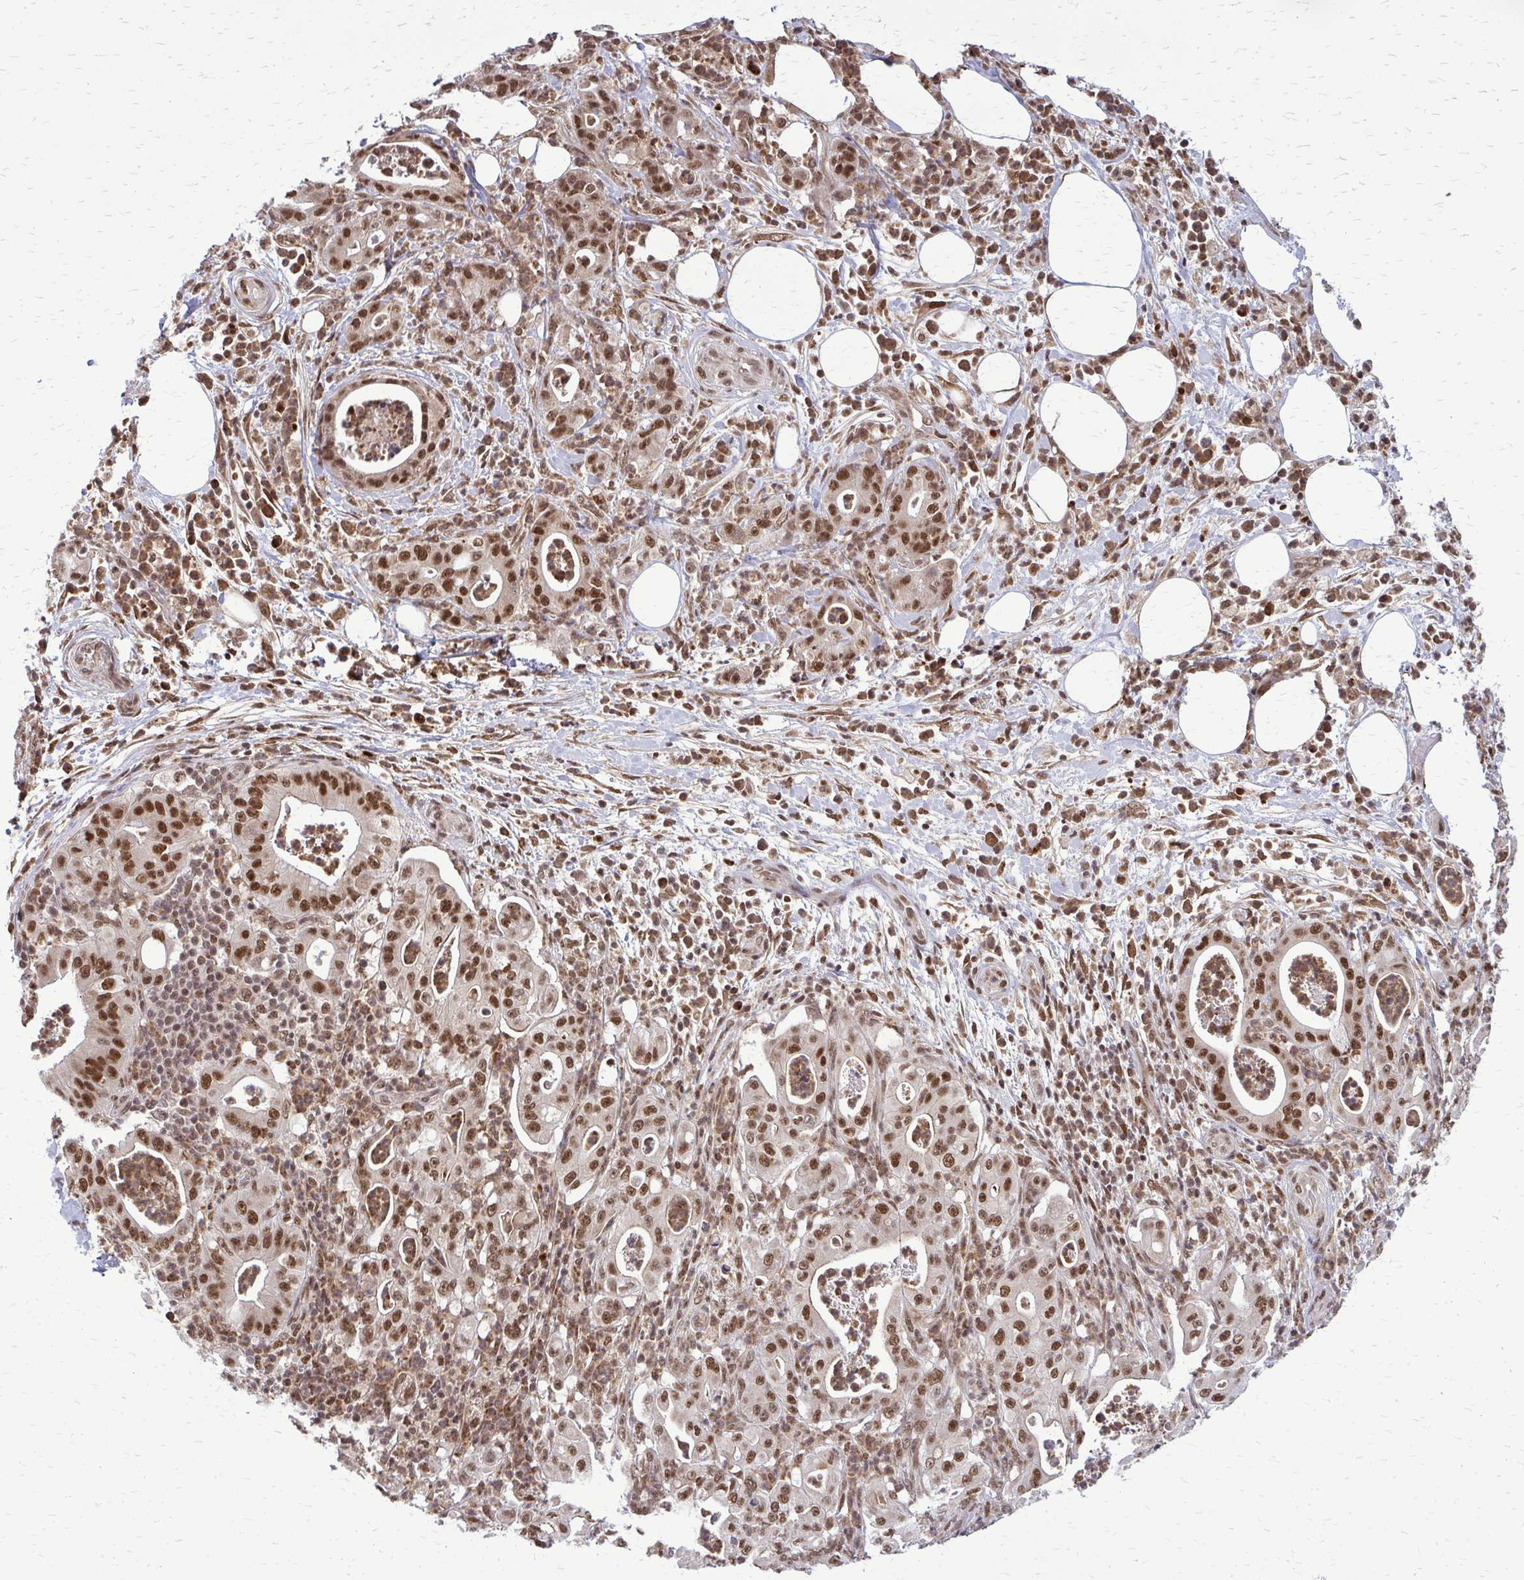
{"staining": {"intensity": "moderate", "quantity": ">75%", "location": "nuclear"}, "tissue": "pancreatic cancer", "cell_type": "Tumor cells", "image_type": "cancer", "snomed": [{"axis": "morphology", "description": "Adenocarcinoma, NOS"}, {"axis": "topography", "description": "Pancreas"}], "caption": "High-magnification brightfield microscopy of adenocarcinoma (pancreatic) stained with DAB (brown) and counterstained with hematoxylin (blue). tumor cells exhibit moderate nuclear positivity is identified in approximately>75% of cells.", "gene": "HDAC3", "patient": {"sex": "male", "age": 71}}